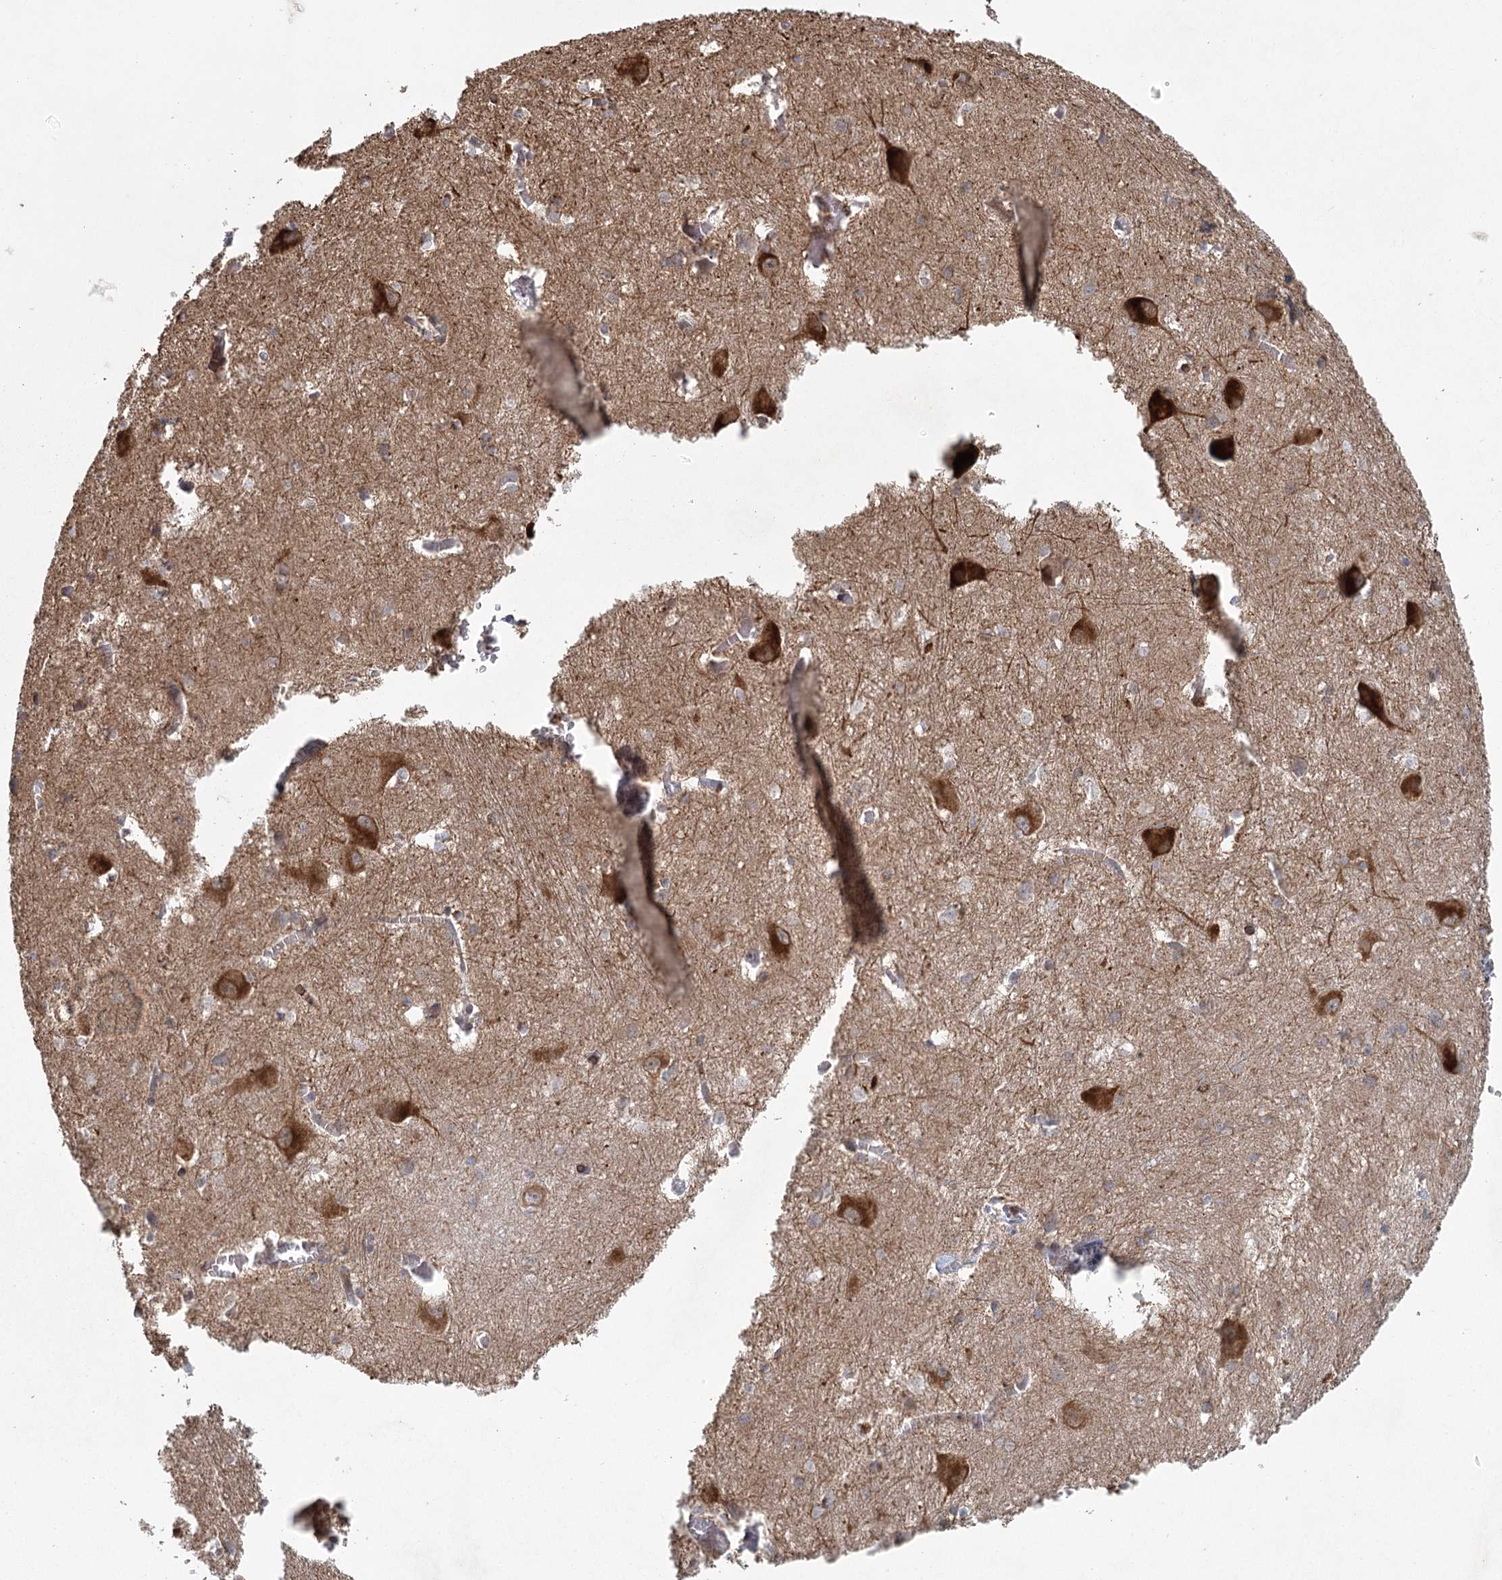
{"staining": {"intensity": "negative", "quantity": "none", "location": "none"}, "tissue": "caudate", "cell_type": "Glial cells", "image_type": "normal", "snomed": [{"axis": "morphology", "description": "Normal tissue, NOS"}, {"axis": "topography", "description": "Lateral ventricle wall"}], "caption": "IHC of unremarkable caudate reveals no expression in glial cells.", "gene": "PLEKHA7", "patient": {"sex": "male", "age": 37}}